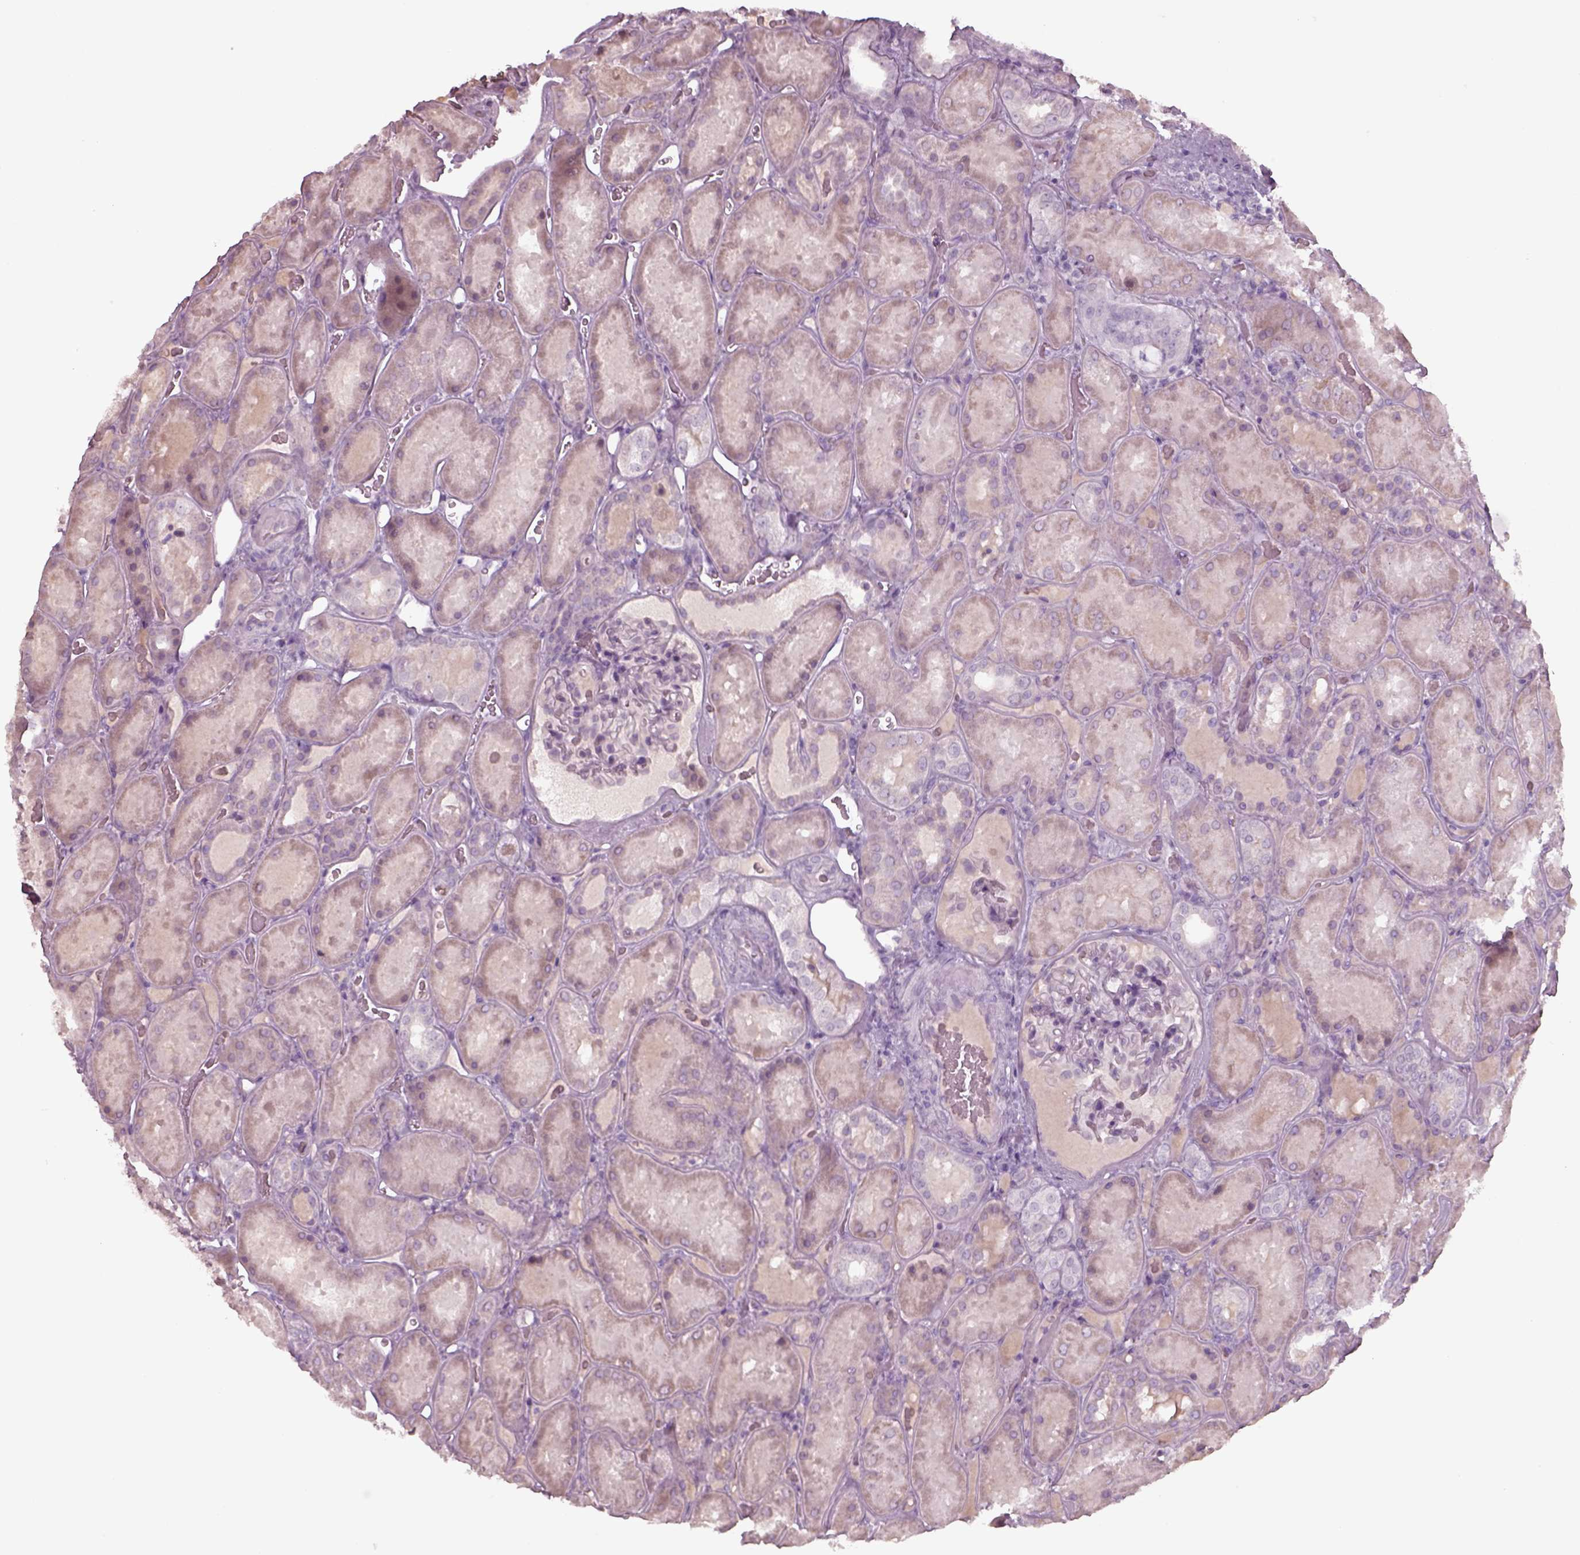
{"staining": {"intensity": "negative", "quantity": "none", "location": "none"}, "tissue": "kidney", "cell_type": "Cells in glomeruli", "image_type": "normal", "snomed": [{"axis": "morphology", "description": "Normal tissue, NOS"}, {"axis": "topography", "description": "Kidney"}], "caption": "Immunohistochemistry (IHC) histopathology image of benign human kidney stained for a protein (brown), which exhibits no positivity in cells in glomeruli.", "gene": "SEPTIN14", "patient": {"sex": "male", "age": 73}}